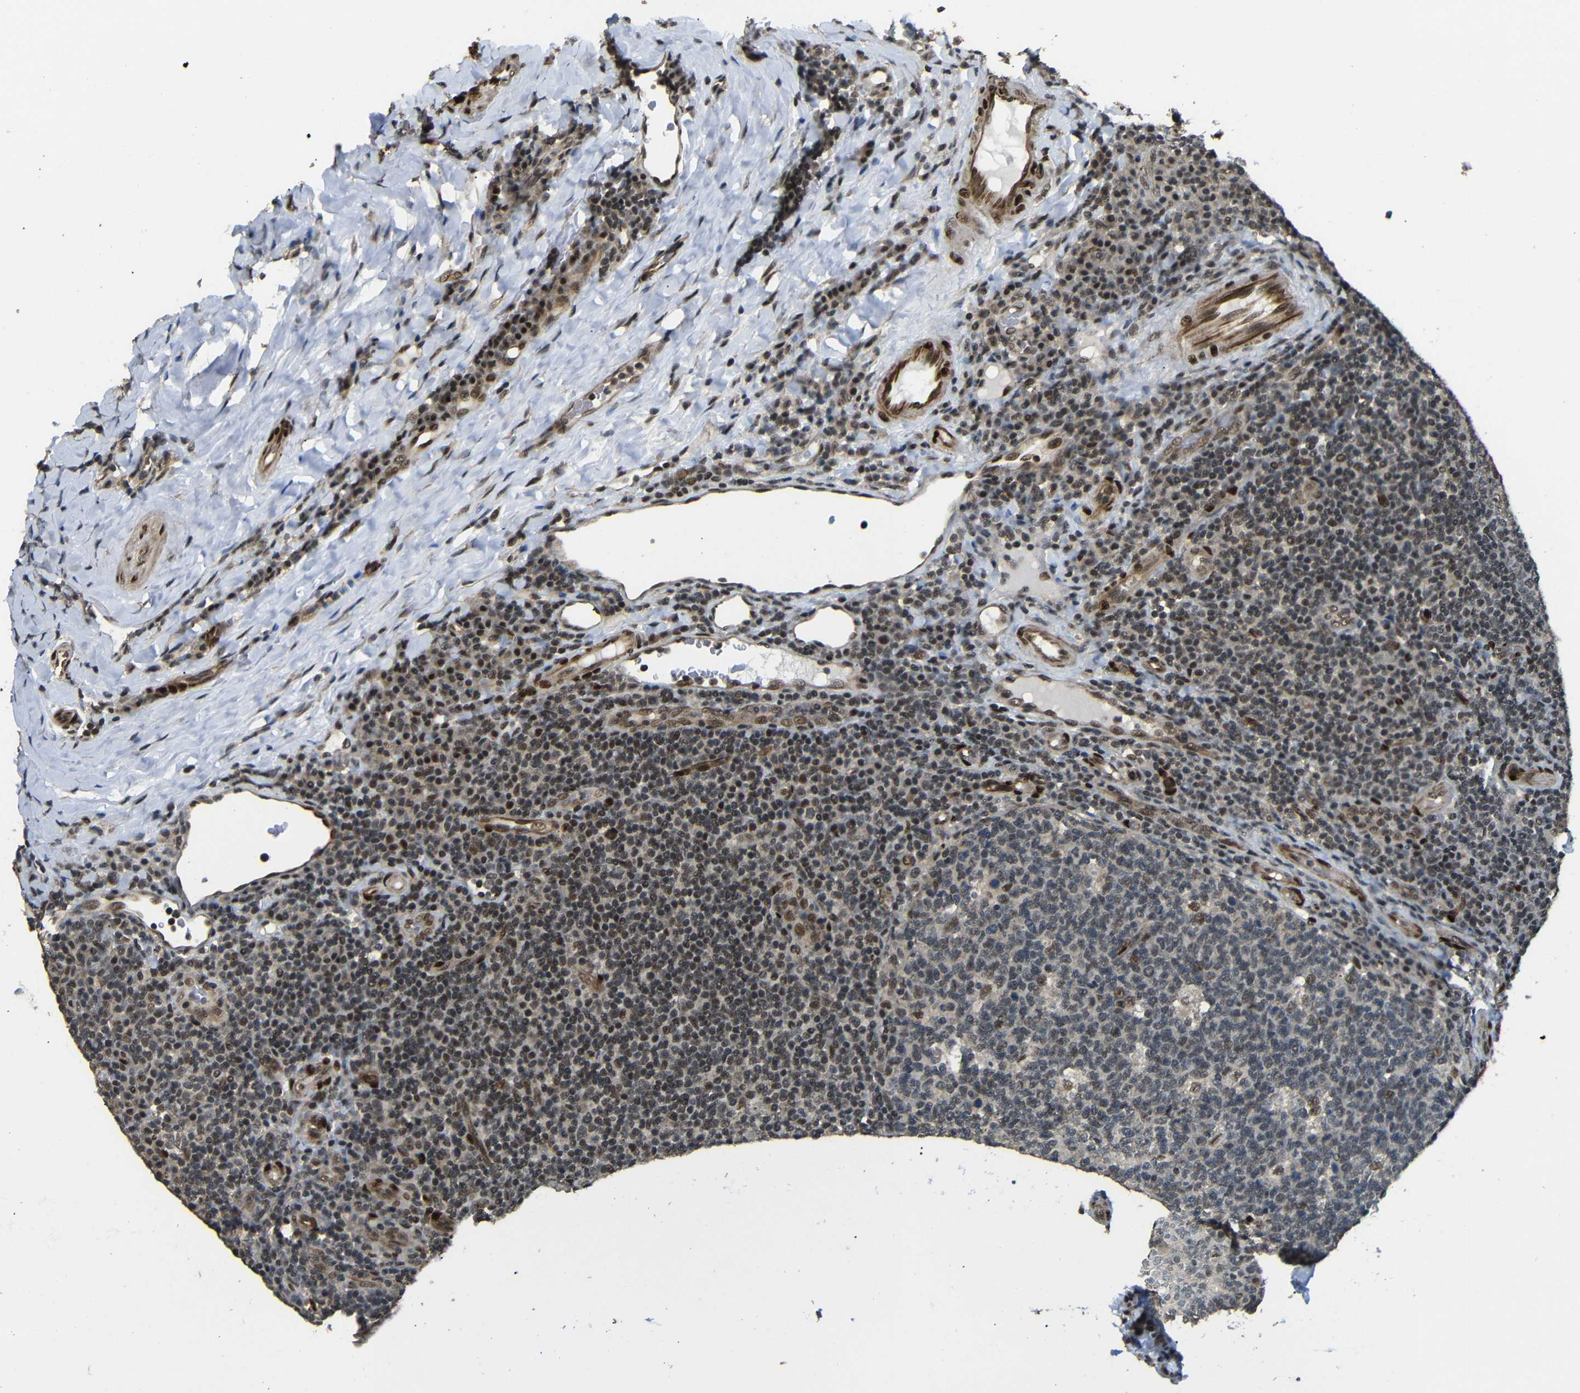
{"staining": {"intensity": "moderate", "quantity": ">75%", "location": "cytoplasmic/membranous,nuclear"}, "tissue": "tonsil", "cell_type": "Germinal center cells", "image_type": "normal", "snomed": [{"axis": "morphology", "description": "Normal tissue, NOS"}, {"axis": "topography", "description": "Tonsil"}], "caption": "Protein staining of unremarkable tonsil displays moderate cytoplasmic/membranous,nuclear expression in approximately >75% of germinal center cells.", "gene": "TBX2", "patient": {"sex": "male", "age": 17}}